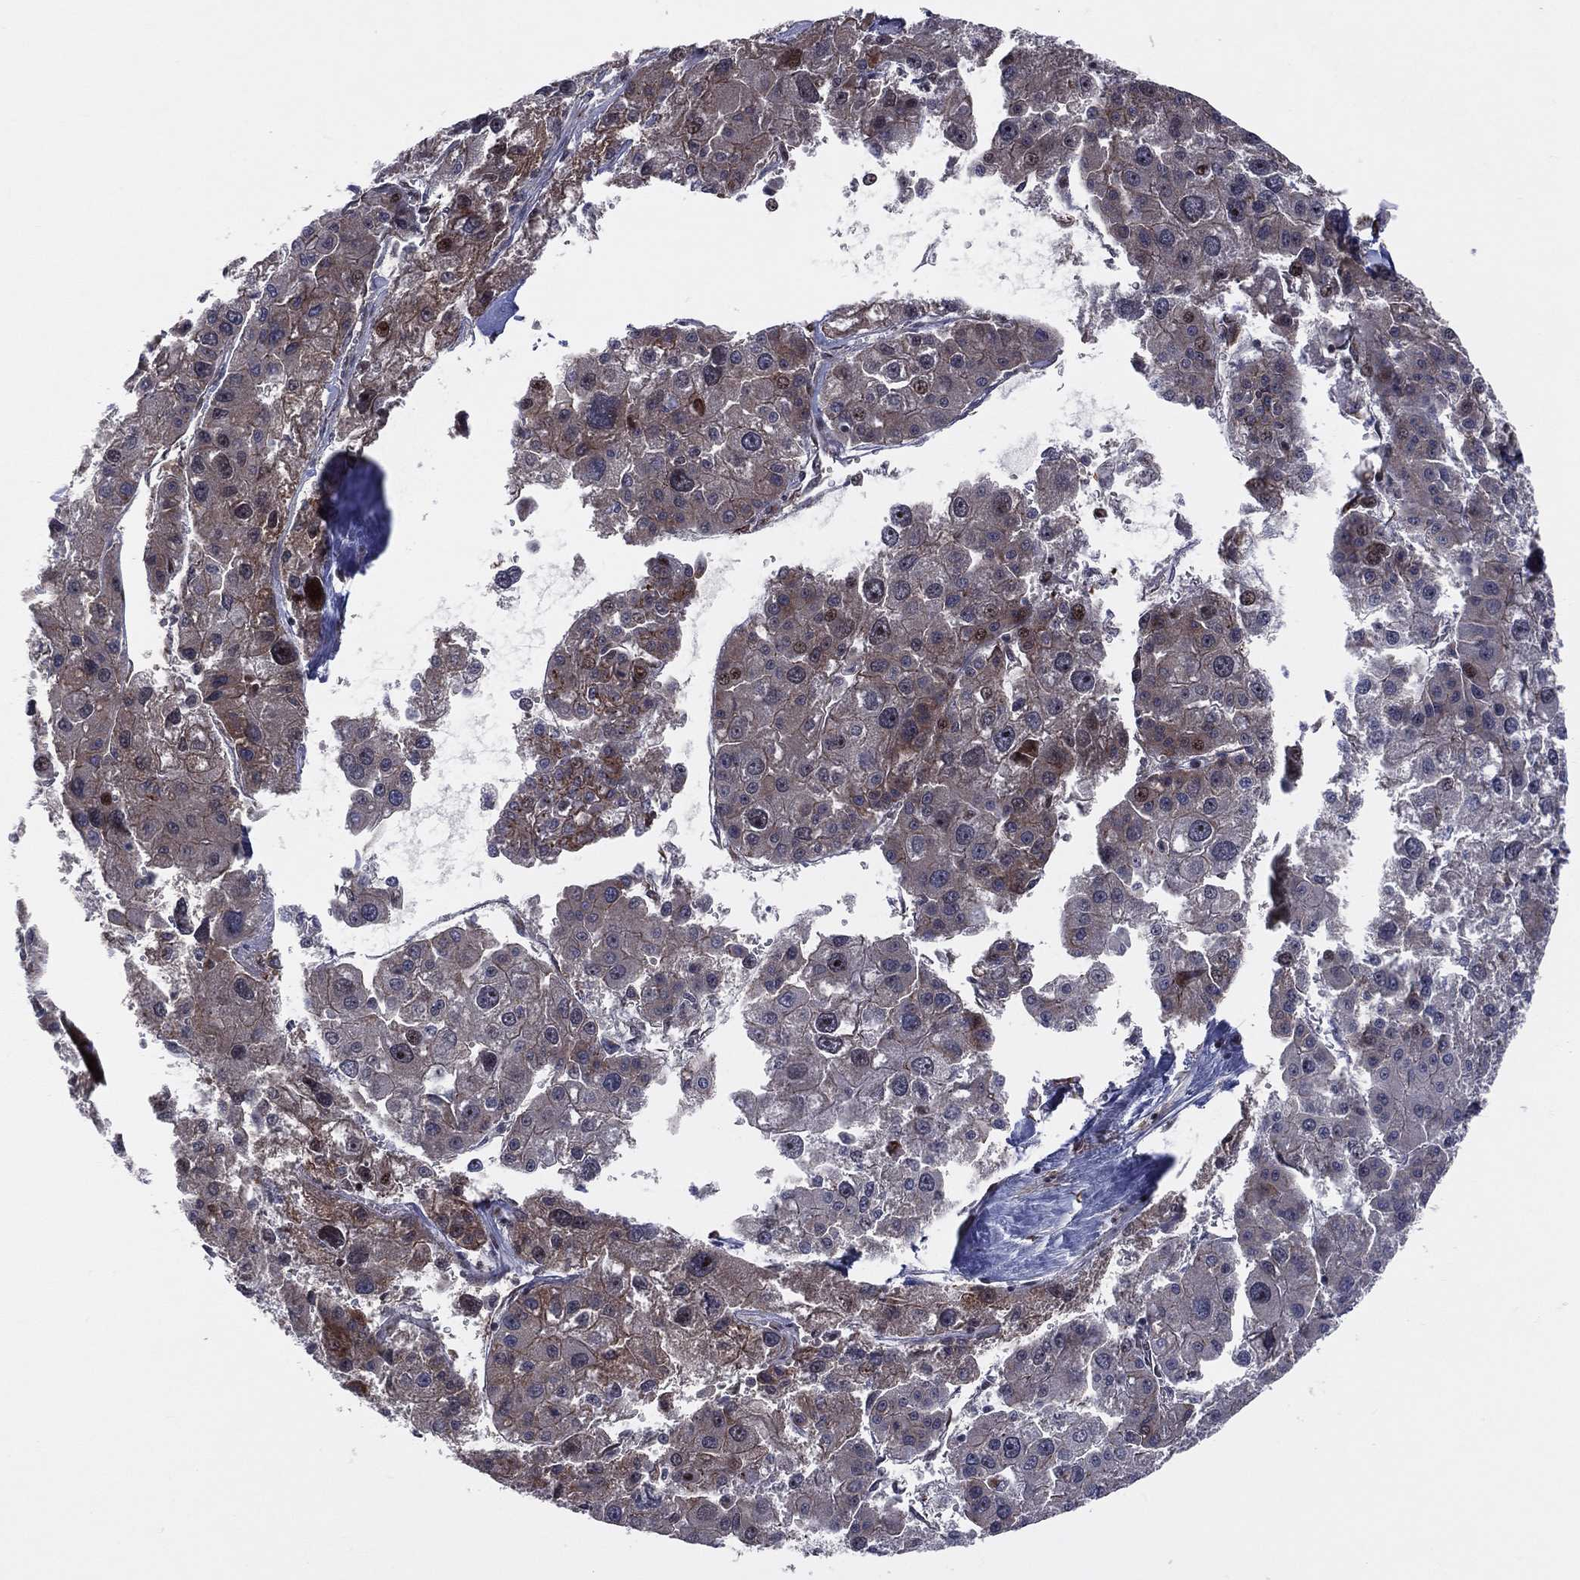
{"staining": {"intensity": "moderate", "quantity": "<25%", "location": "cytoplasmic/membranous,nuclear"}, "tissue": "liver cancer", "cell_type": "Tumor cells", "image_type": "cancer", "snomed": [{"axis": "morphology", "description": "Carcinoma, Hepatocellular, NOS"}, {"axis": "topography", "description": "Liver"}], "caption": "A high-resolution micrograph shows IHC staining of liver hepatocellular carcinoma, which demonstrates moderate cytoplasmic/membranous and nuclear expression in about <25% of tumor cells. Using DAB (brown) and hematoxylin (blue) stains, captured at high magnification using brightfield microscopy.", "gene": "VHL", "patient": {"sex": "male", "age": 73}}